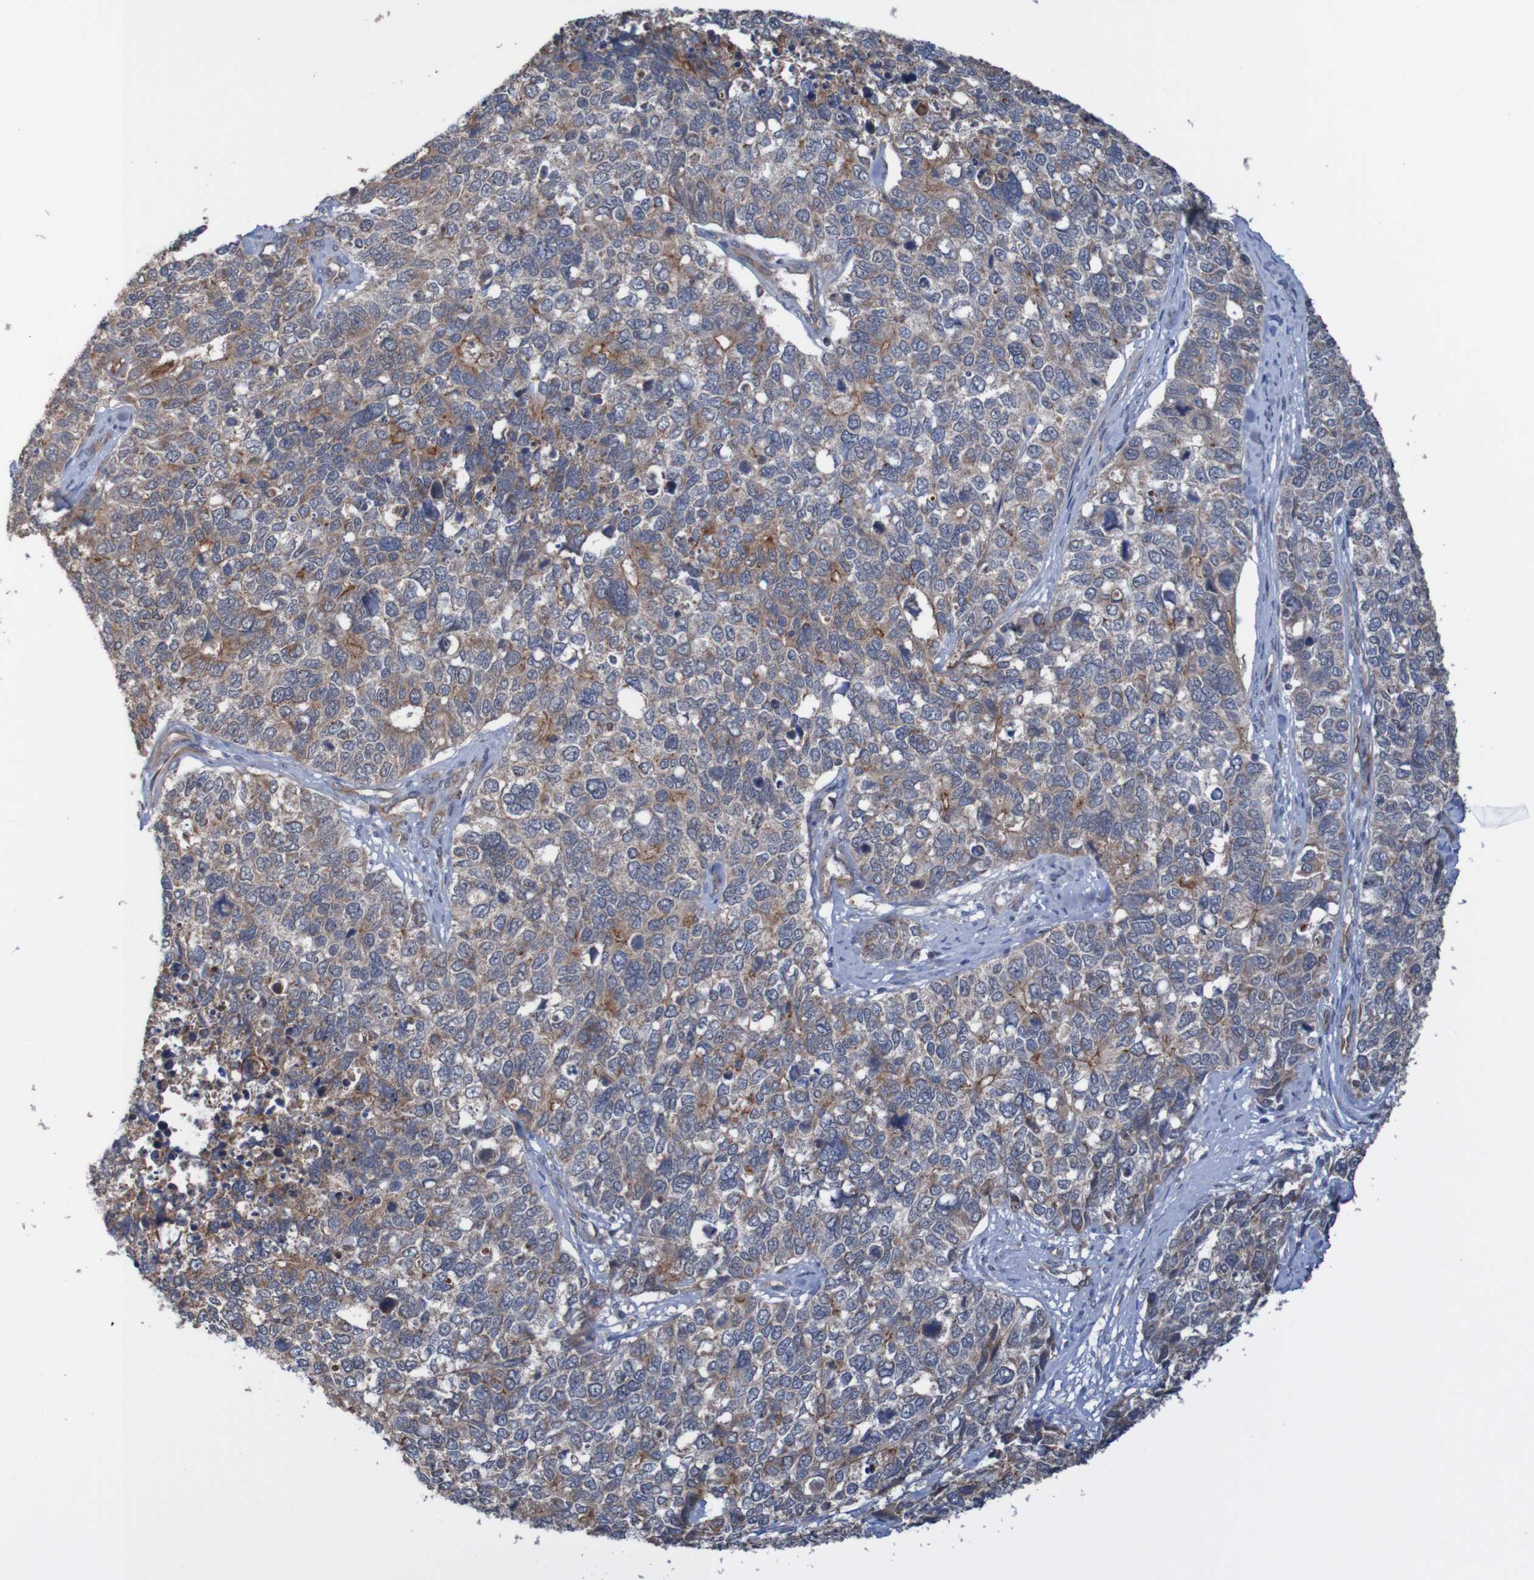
{"staining": {"intensity": "weak", "quantity": ">75%", "location": "cytoplasmic/membranous"}, "tissue": "cervical cancer", "cell_type": "Tumor cells", "image_type": "cancer", "snomed": [{"axis": "morphology", "description": "Squamous cell carcinoma, NOS"}, {"axis": "topography", "description": "Cervix"}], "caption": "DAB (3,3'-diaminobenzidine) immunohistochemical staining of human cervical cancer reveals weak cytoplasmic/membranous protein staining in approximately >75% of tumor cells.", "gene": "ST8SIA6", "patient": {"sex": "female", "age": 63}}